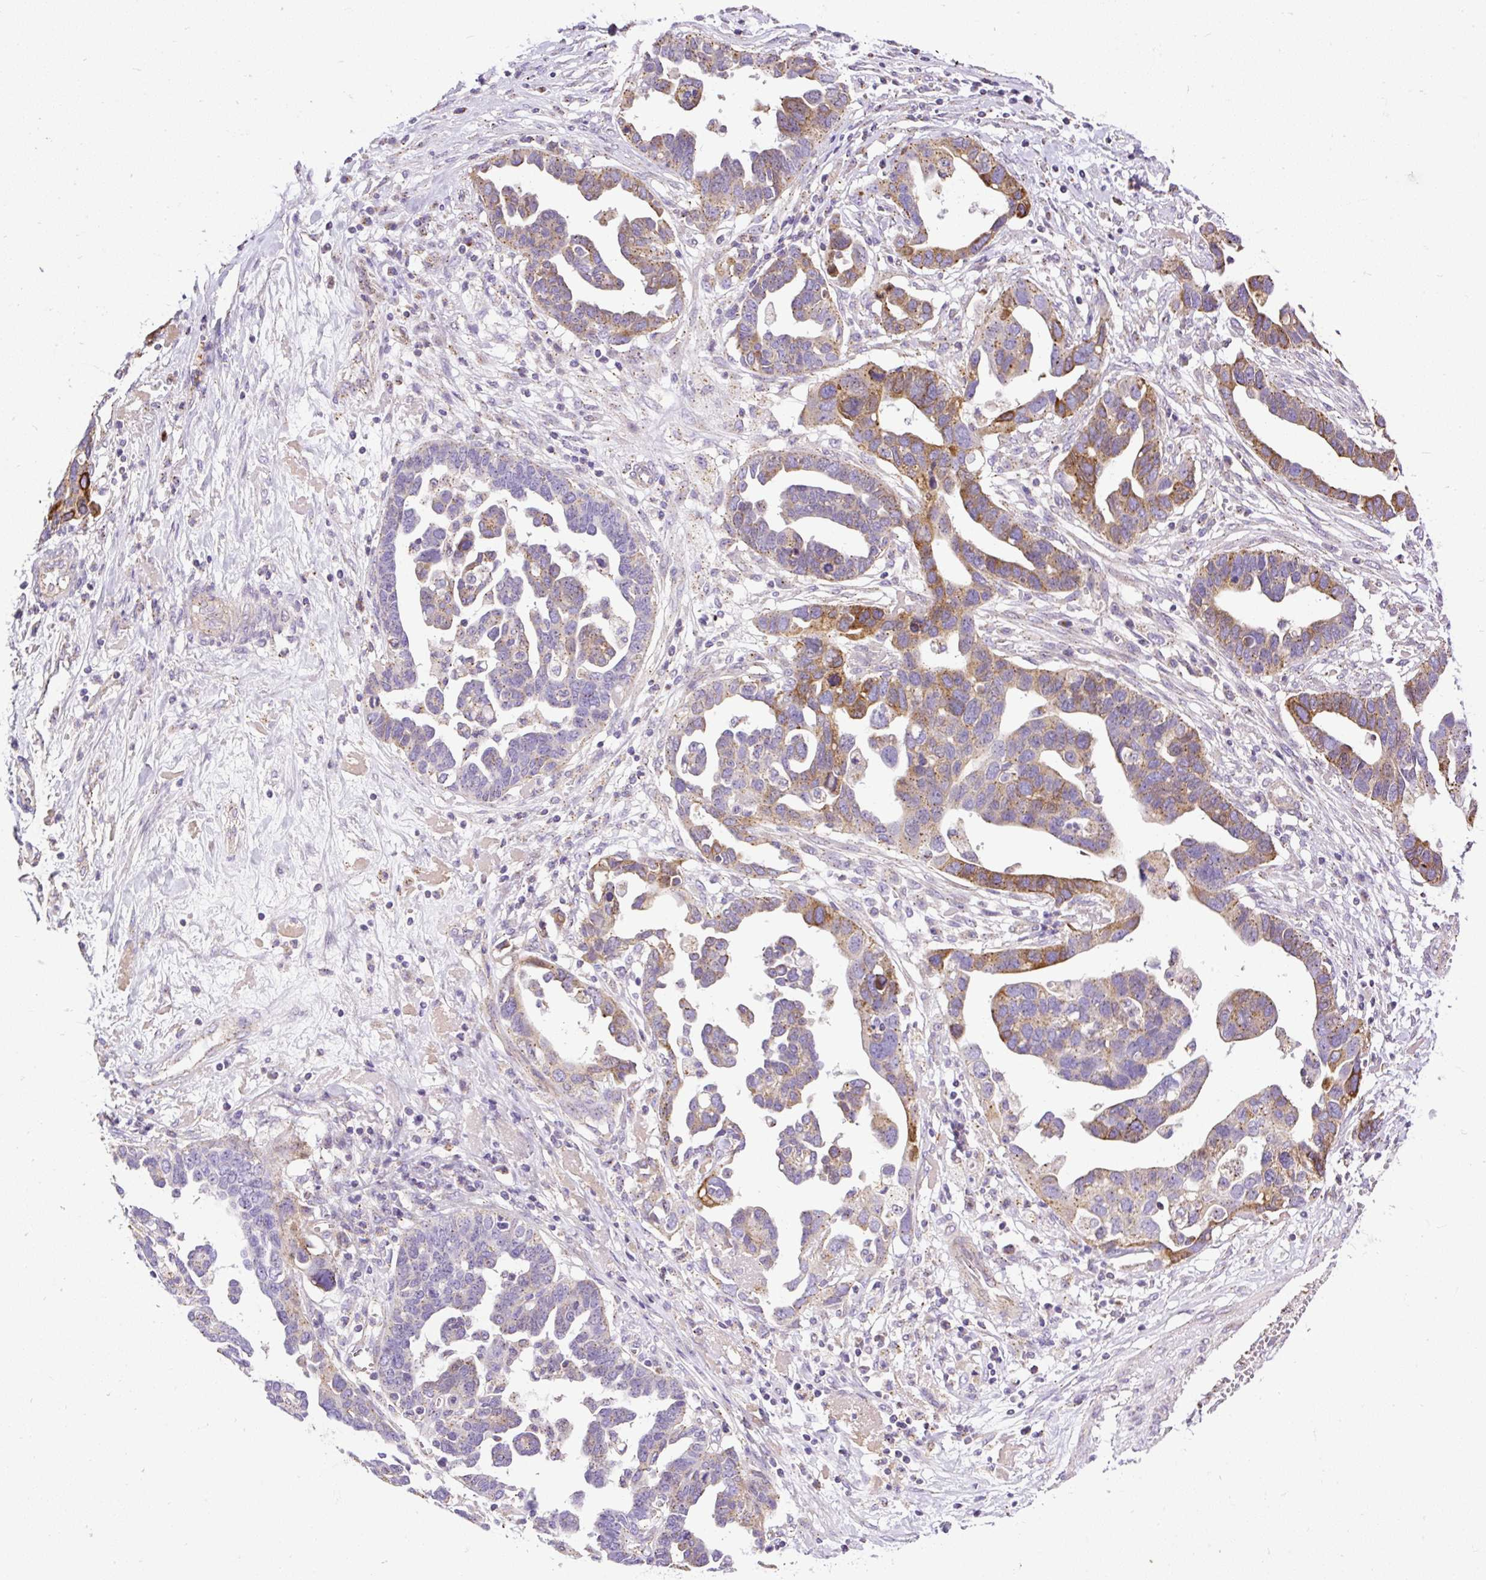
{"staining": {"intensity": "moderate", "quantity": "25%-75%", "location": "cytoplasmic/membranous"}, "tissue": "ovarian cancer", "cell_type": "Tumor cells", "image_type": "cancer", "snomed": [{"axis": "morphology", "description": "Cystadenocarcinoma, serous, NOS"}, {"axis": "topography", "description": "Ovary"}], "caption": "Serous cystadenocarcinoma (ovarian) was stained to show a protein in brown. There is medium levels of moderate cytoplasmic/membranous expression in about 25%-75% of tumor cells. (DAB (3,3'-diaminobenzidine) = brown stain, brightfield microscopy at high magnification).", "gene": "CFAP47", "patient": {"sex": "female", "age": 54}}